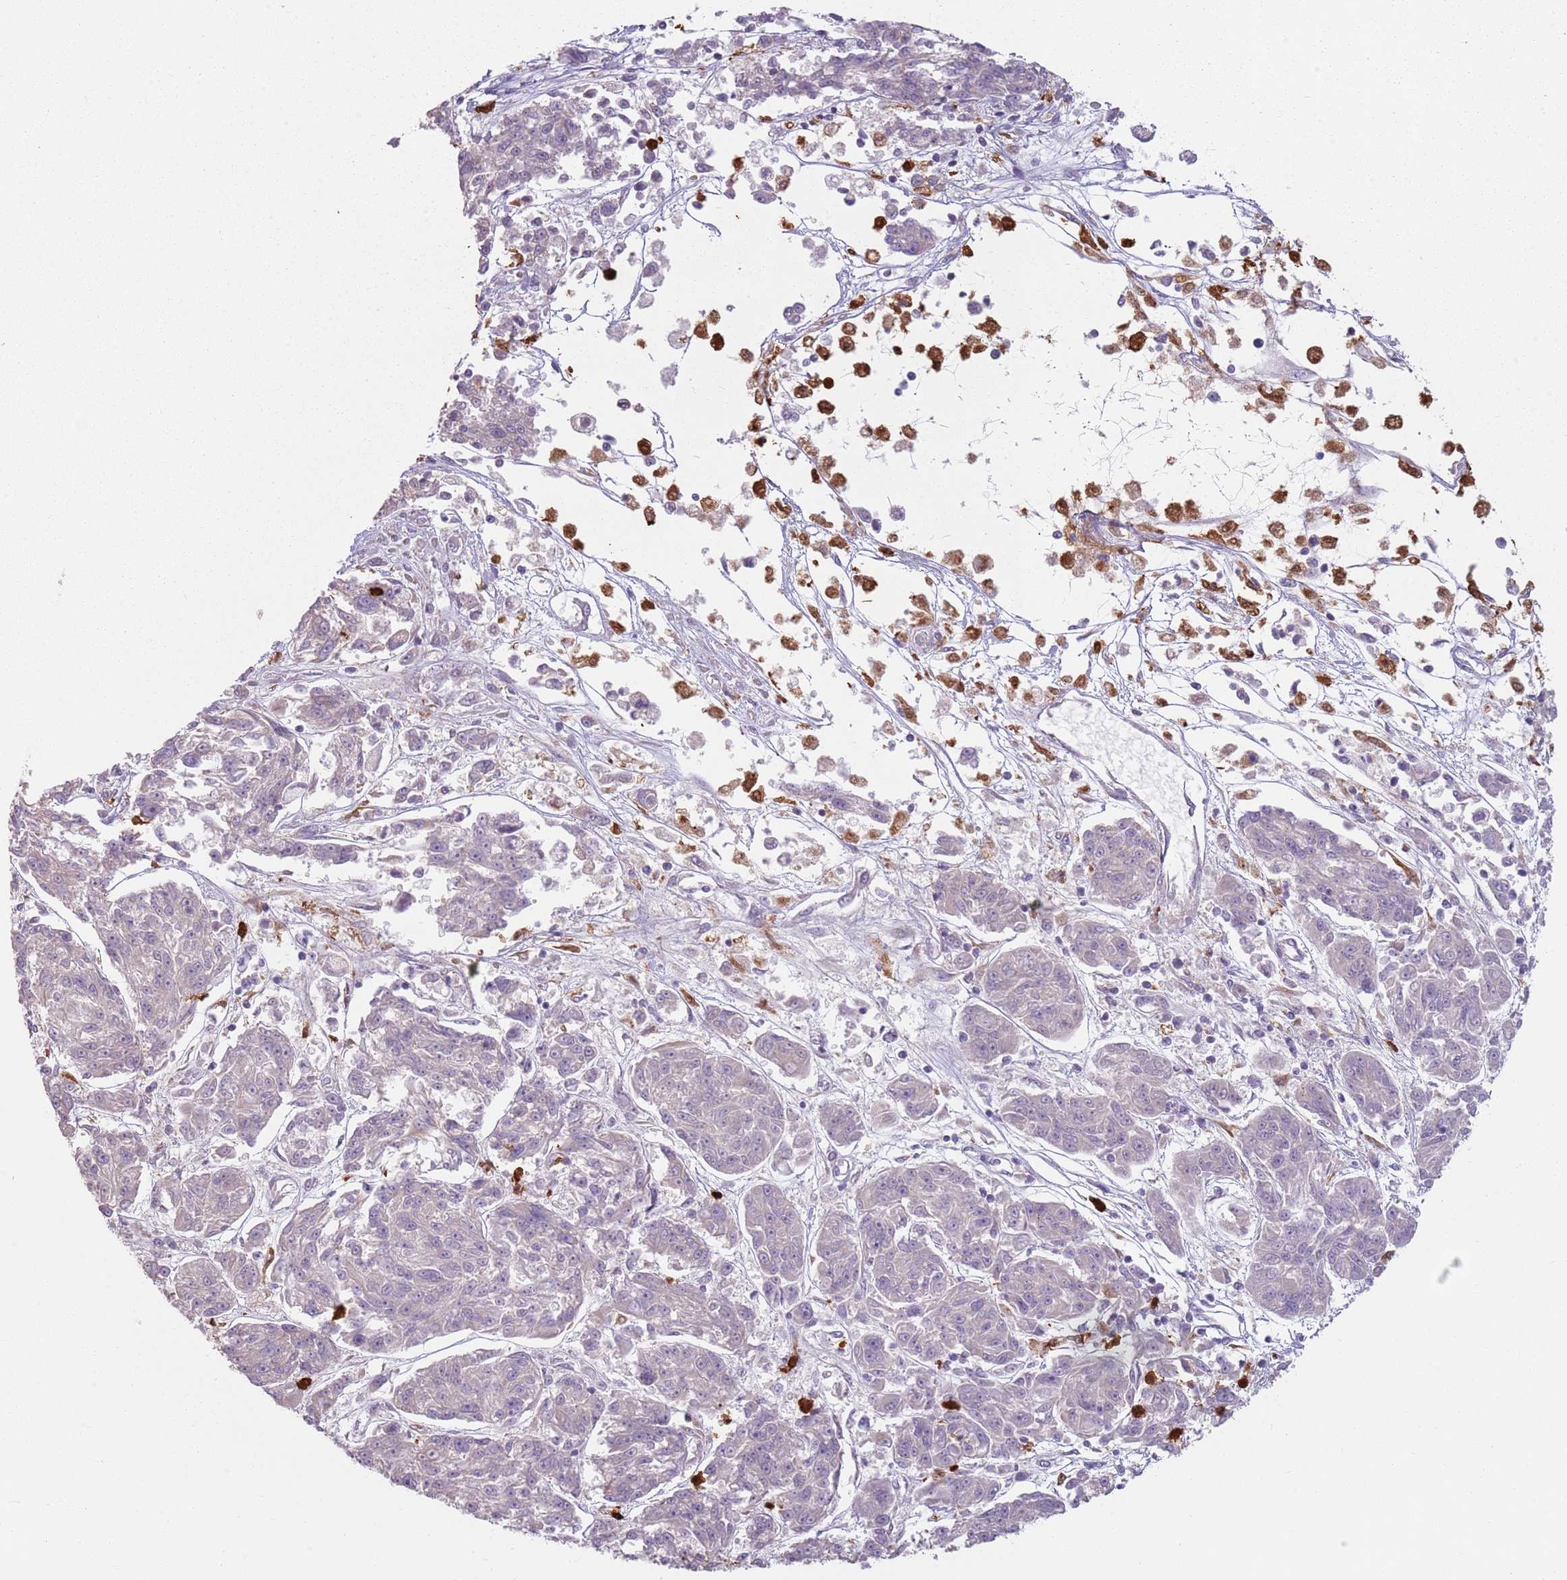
{"staining": {"intensity": "negative", "quantity": "none", "location": "none"}, "tissue": "melanoma", "cell_type": "Tumor cells", "image_type": "cancer", "snomed": [{"axis": "morphology", "description": "Malignant melanoma, NOS"}, {"axis": "topography", "description": "Skin"}], "caption": "Immunohistochemistry (IHC) of melanoma displays no expression in tumor cells.", "gene": "SPAG4", "patient": {"sex": "male", "age": 53}}